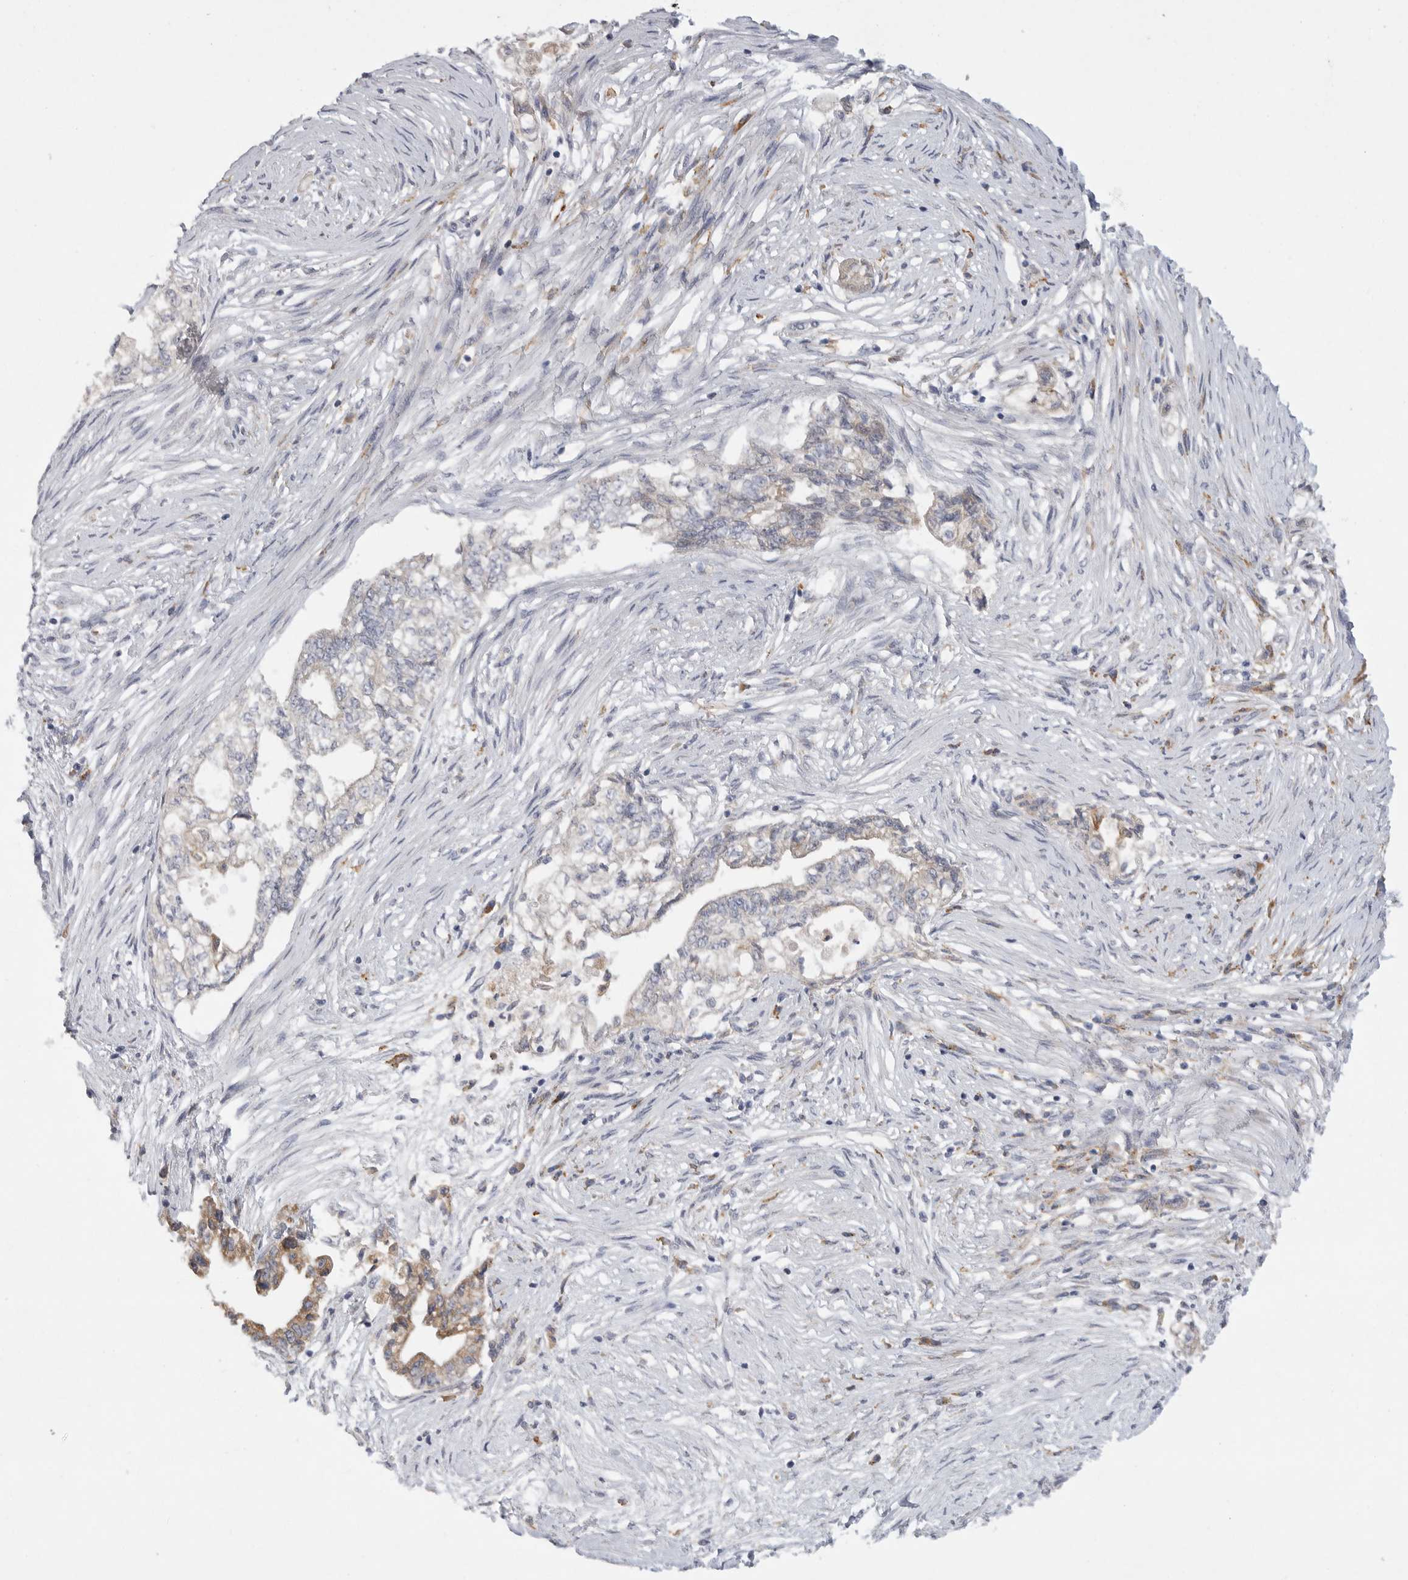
{"staining": {"intensity": "weak", "quantity": "<25%", "location": "cytoplasmic/membranous"}, "tissue": "pancreatic cancer", "cell_type": "Tumor cells", "image_type": "cancer", "snomed": [{"axis": "morphology", "description": "Adenocarcinoma, NOS"}, {"axis": "topography", "description": "Pancreas"}], "caption": "Immunohistochemistry of human pancreatic adenocarcinoma reveals no positivity in tumor cells. (Immunohistochemistry, brightfield microscopy, high magnification).", "gene": "EDEM3", "patient": {"sex": "male", "age": 72}}